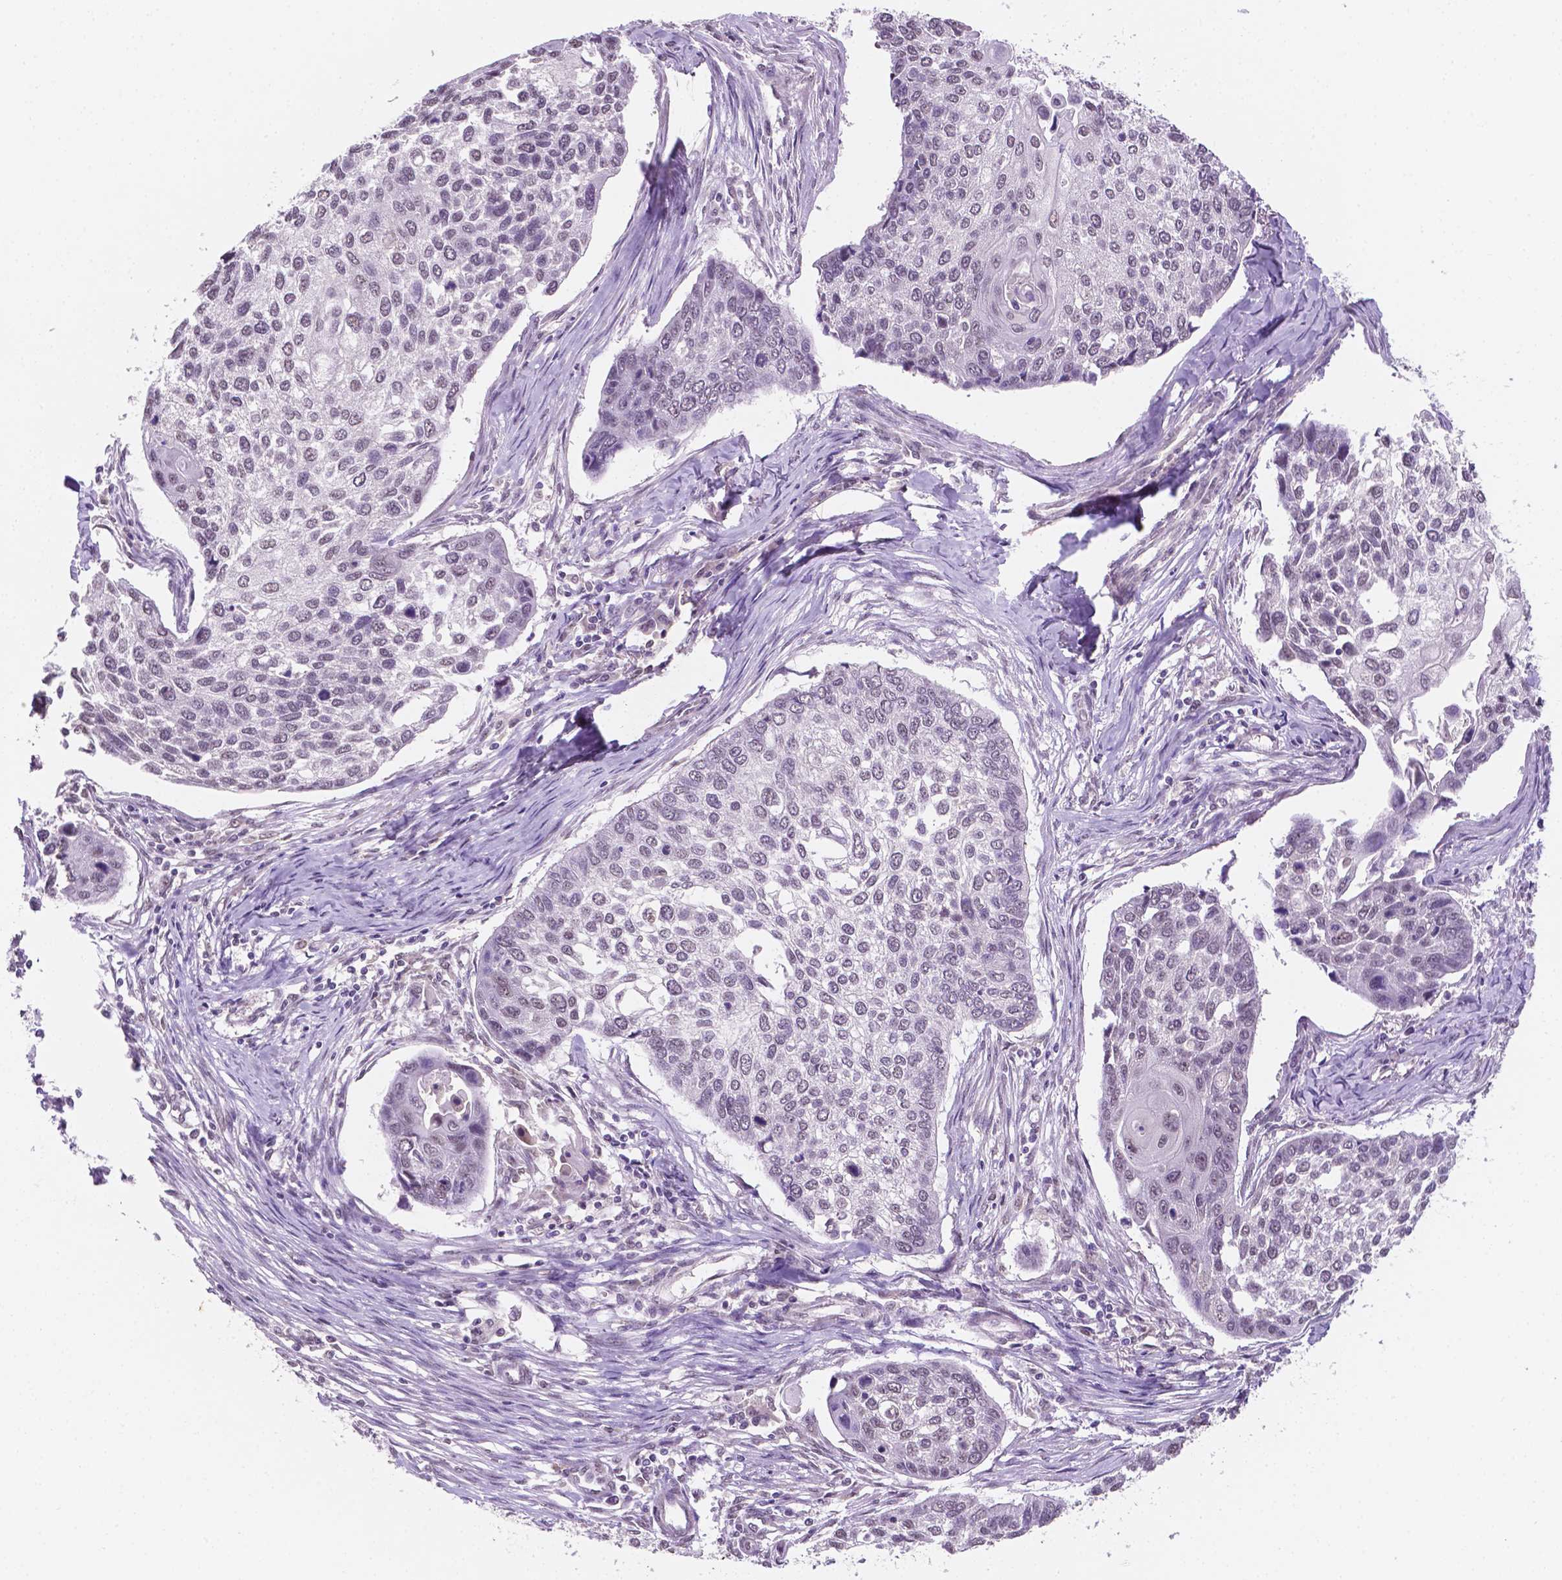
{"staining": {"intensity": "negative", "quantity": "none", "location": "none"}, "tissue": "lung cancer", "cell_type": "Tumor cells", "image_type": "cancer", "snomed": [{"axis": "morphology", "description": "Squamous cell carcinoma, NOS"}, {"axis": "morphology", "description": "Squamous cell carcinoma, metastatic, NOS"}, {"axis": "topography", "description": "Lung"}], "caption": "The immunohistochemistry (IHC) photomicrograph has no significant positivity in tumor cells of lung cancer tissue.", "gene": "SHLD3", "patient": {"sex": "male", "age": 63}}